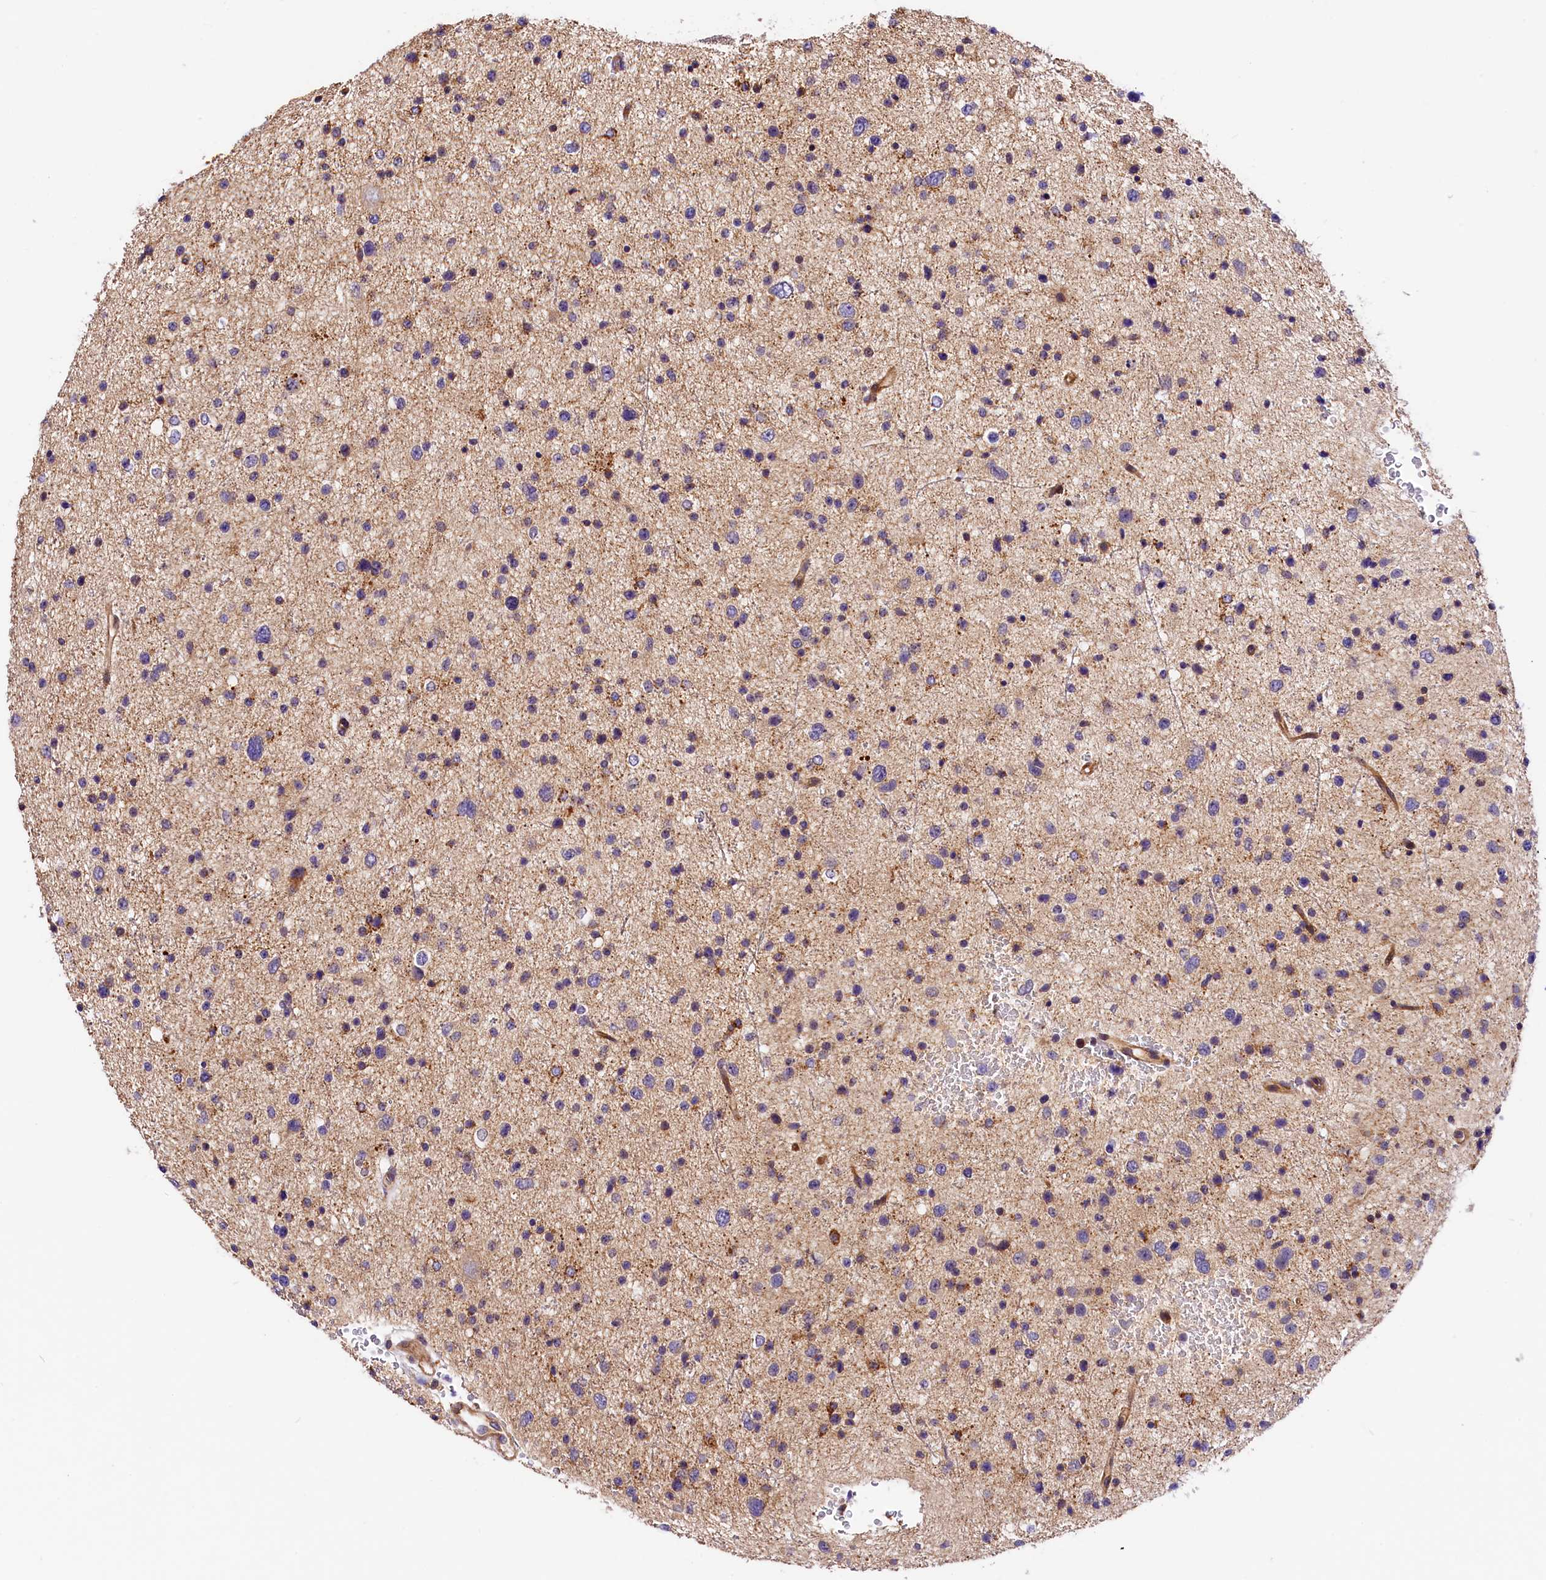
{"staining": {"intensity": "moderate", "quantity": "<25%", "location": "cytoplasmic/membranous"}, "tissue": "glioma", "cell_type": "Tumor cells", "image_type": "cancer", "snomed": [{"axis": "morphology", "description": "Glioma, malignant, Low grade"}, {"axis": "topography", "description": "Brain"}], "caption": "A micrograph of malignant glioma (low-grade) stained for a protein shows moderate cytoplasmic/membranous brown staining in tumor cells.", "gene": "ARMC6", "patient": {"sex": "female", "age": 37}}